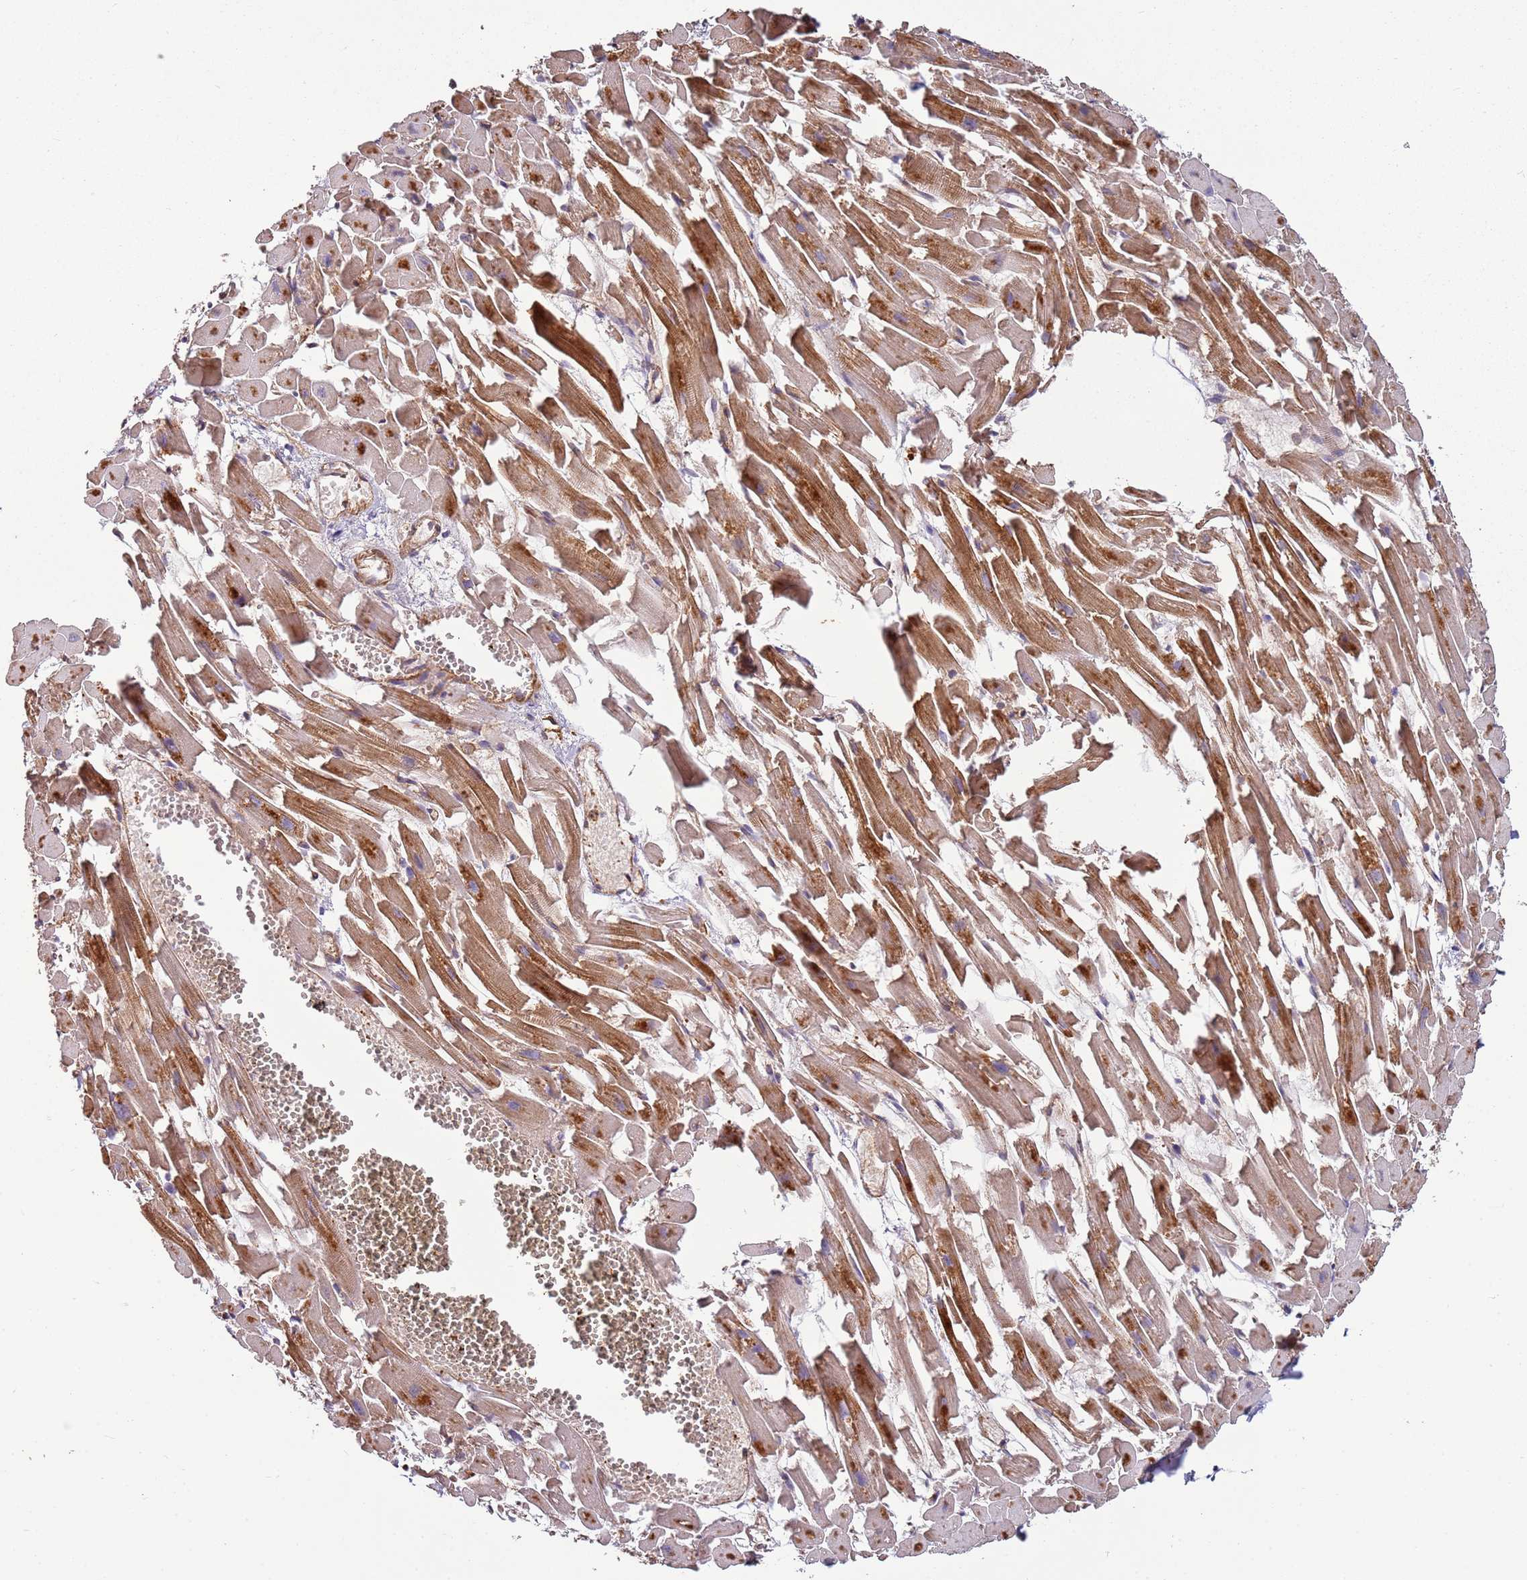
{"staining": {"intensity": "moderate", "quantity": ">75%", "location": "cytoplasmic/membranous"}, "tissue": "heart muscle", "cell_type": "Cardiomyocytes", "image_type": "normal", "snomed": [{"axis": "morphology", "description": "Normal tissue, NOS"}, {"axis": "topography", "description": "Heart"}], "caption": "Moderate cytoplasmic/membranous staining is present in approximately >75% of cardiomyocytes in unremarkable heart muscle. (IHC, brightfield microscopy, high magnification).", "gene": "ACVR2A", "patient": {"sex": "female", "age": 64}}